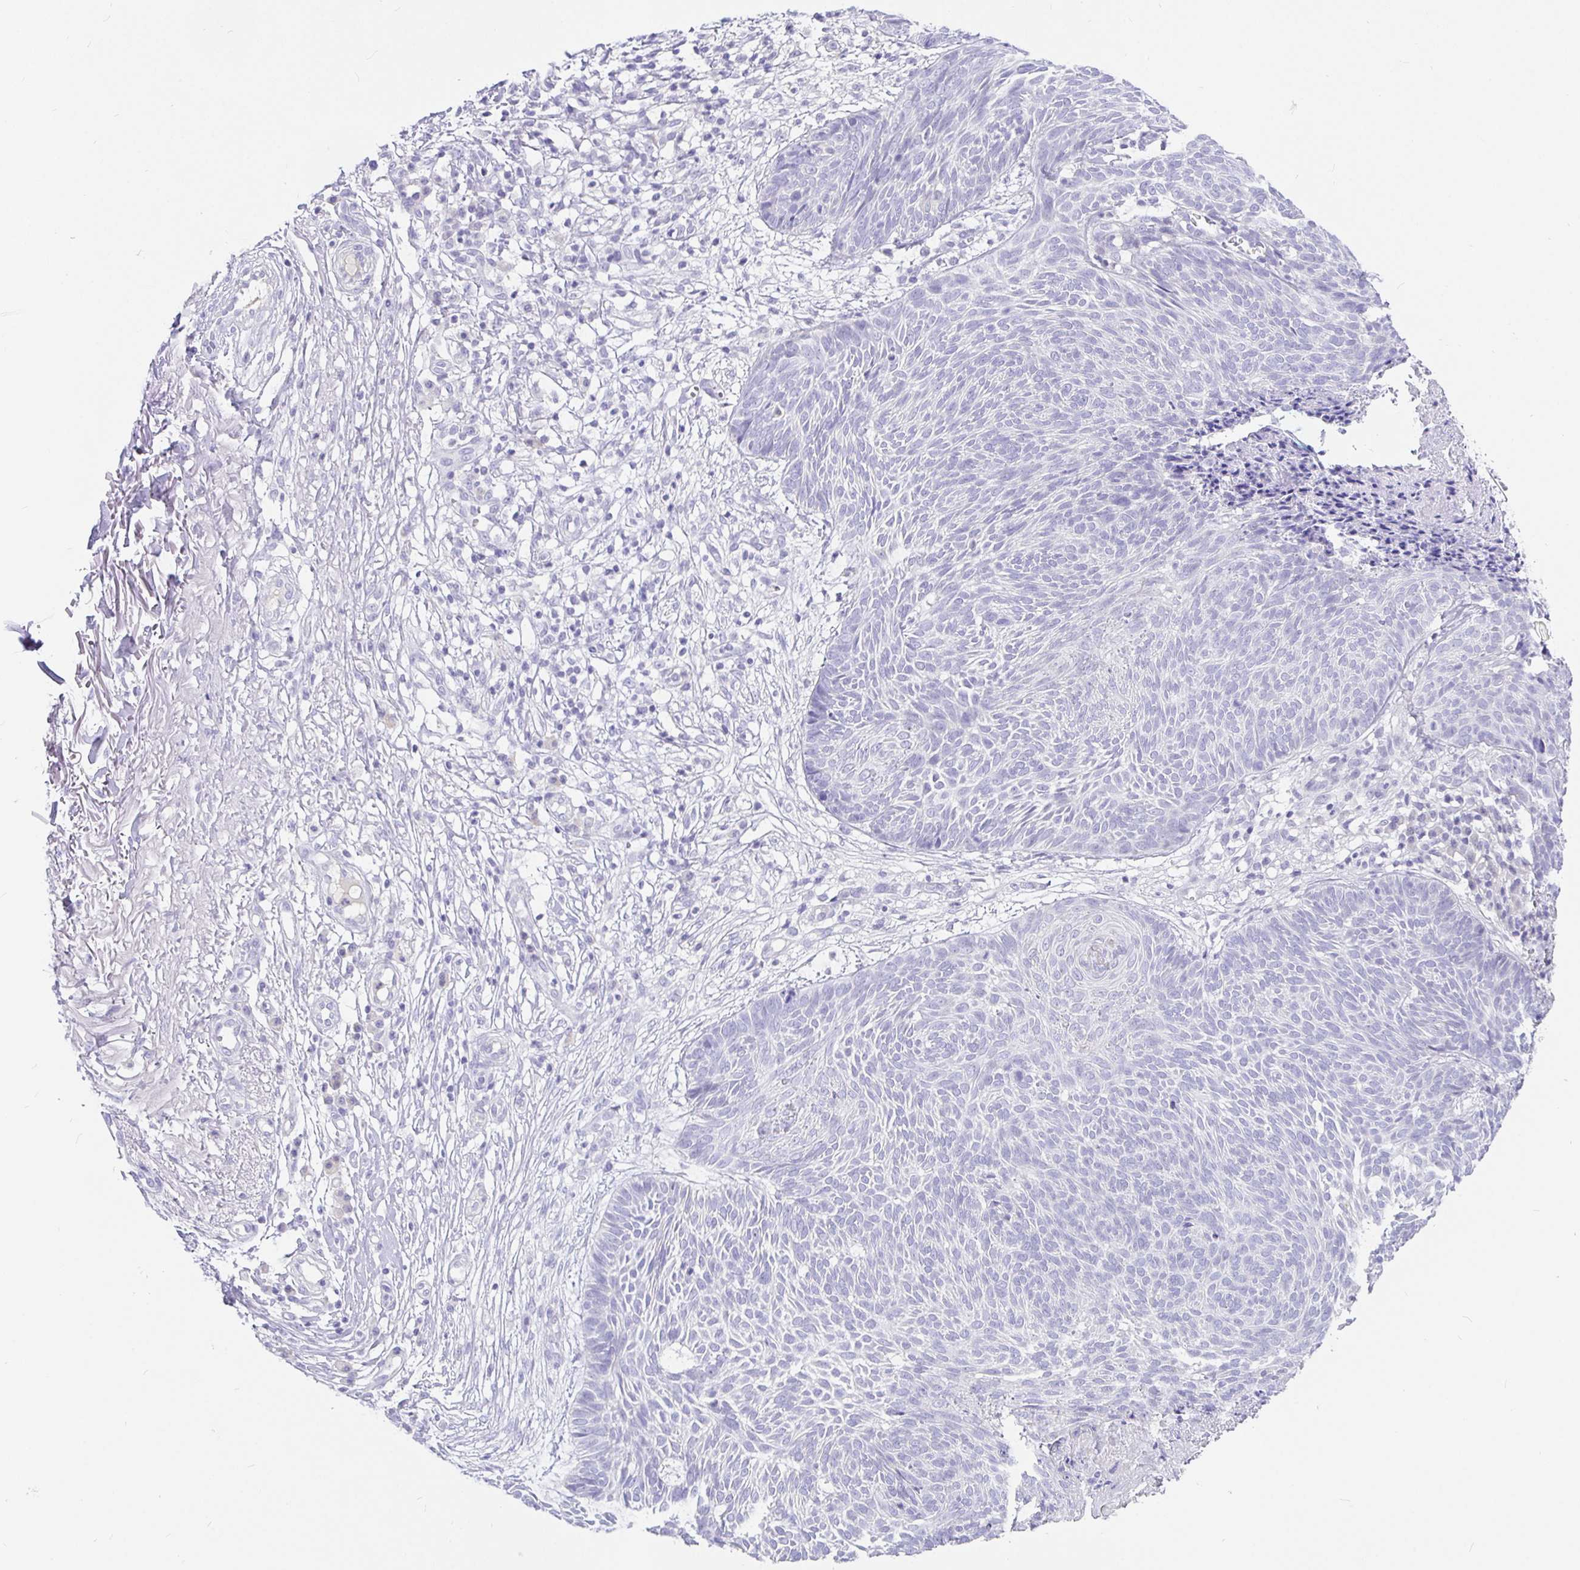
{"staining": {"intensity": "negative", "quantity": "none", "location": "none"}, "tissue": "skin cancer", "cell_type": "Tumor cells", "image_type": "cancer", "snomed": [{"axis": "morphology", "description": "Basal cell carcinoma"}, {"axis": "topography", "description": "Skin"}, {"axis": "topography", "description": "Skin of trunk"}], "caption": "Tumor cells are negative for protein expression in human skin basal cell carcinoma.", "gene": "TPTE", "patient": {"sex": "male", "age": 74}}